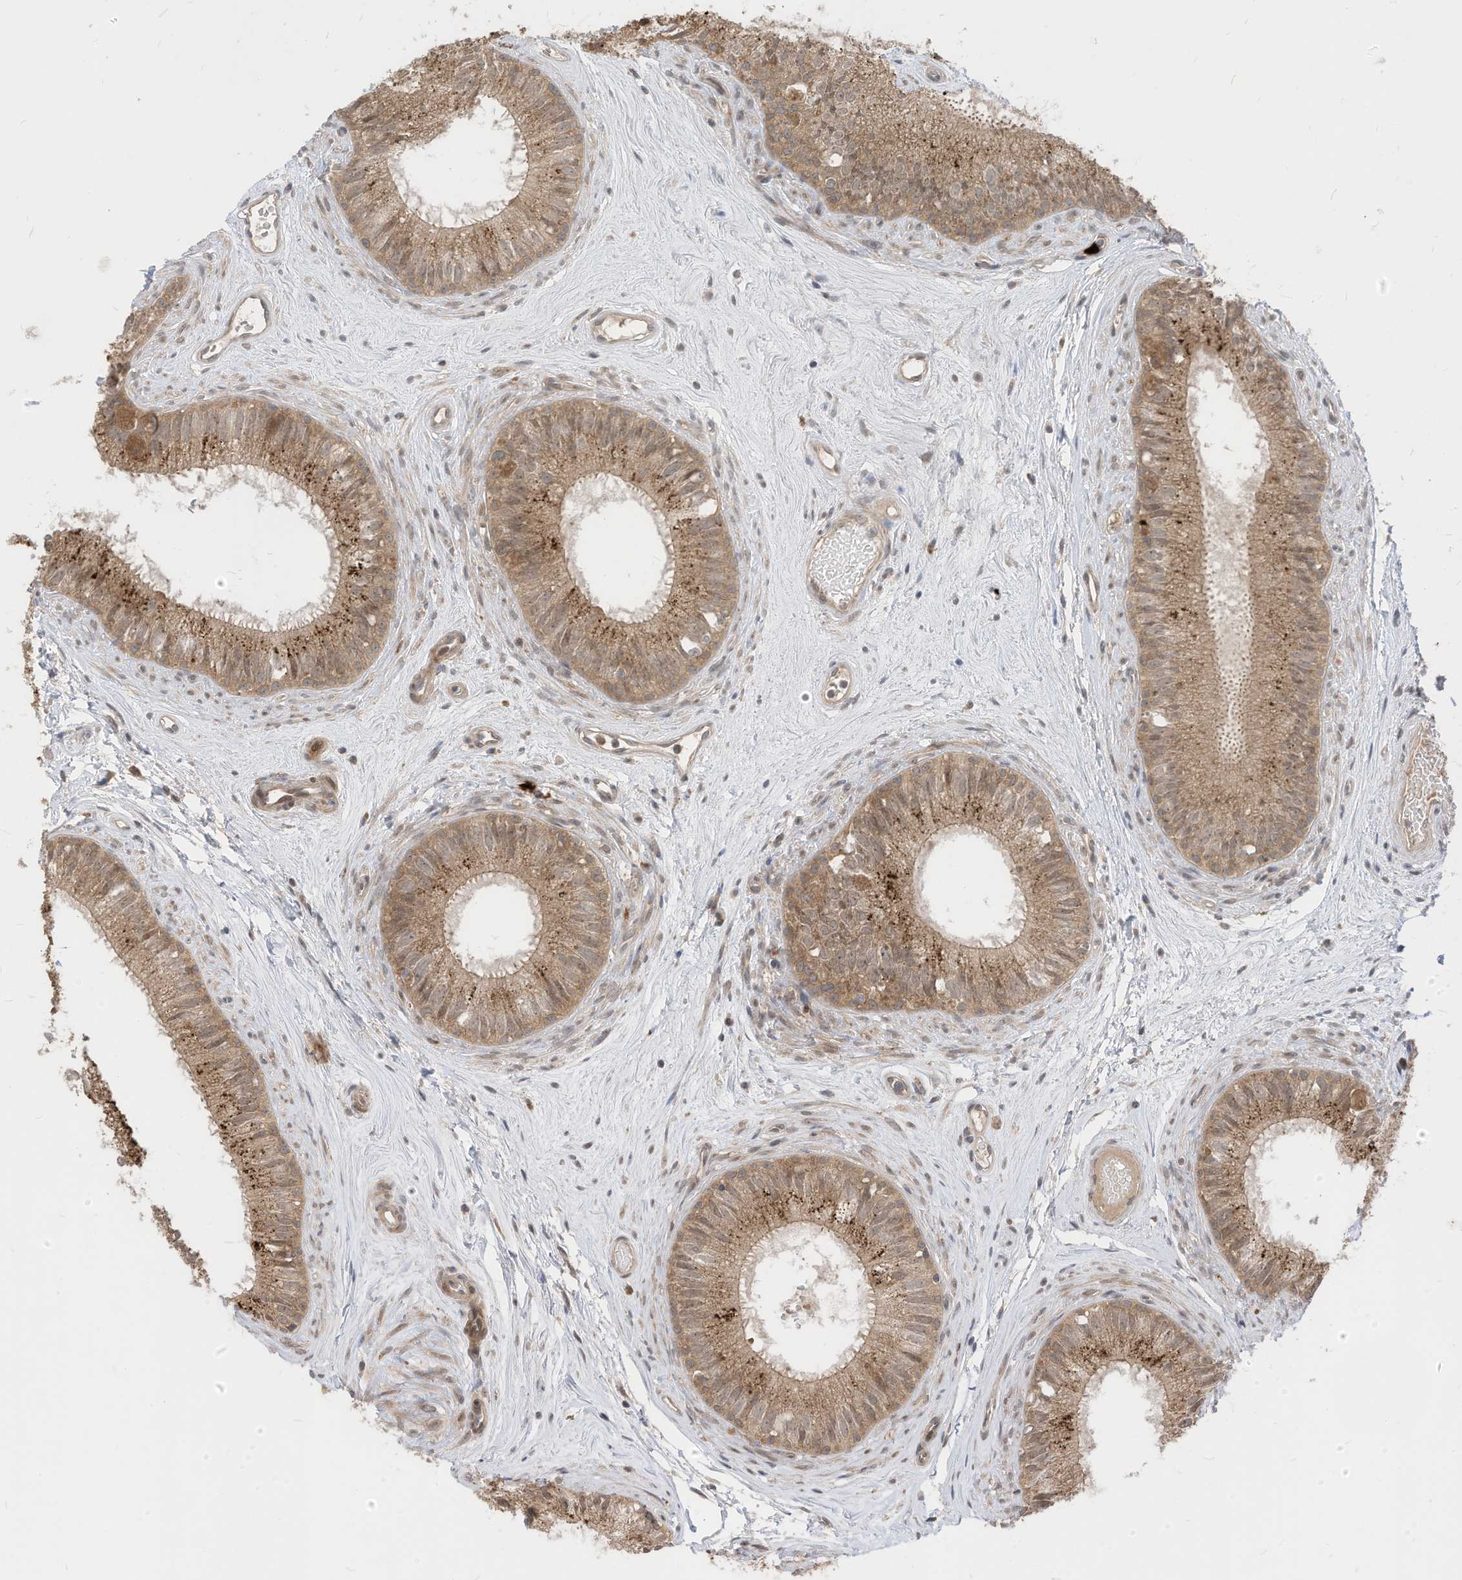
{"staining": {"intensity": "moderate", "quantity": "25%-75%", "location": "cytoplasmic/membranous"}, "tissue": "epididymis", "cell_type": "Glandular cells", "image_type": "normal", "snomed": [{"axis": "morphology", "description": "Normal tissue, NOS"}, {"axis": "topography", "description": "Epididymis"}], "caption": "High-power microscopy captured an immunohistochemistry photomicrograph of benign epididymis, revealing moderate cytoplasmic/membranous staining in approximately 25%-75% of glandular cells.", "gene": "CNKSR1", "patient": {"sex": "male", "age": 71}}